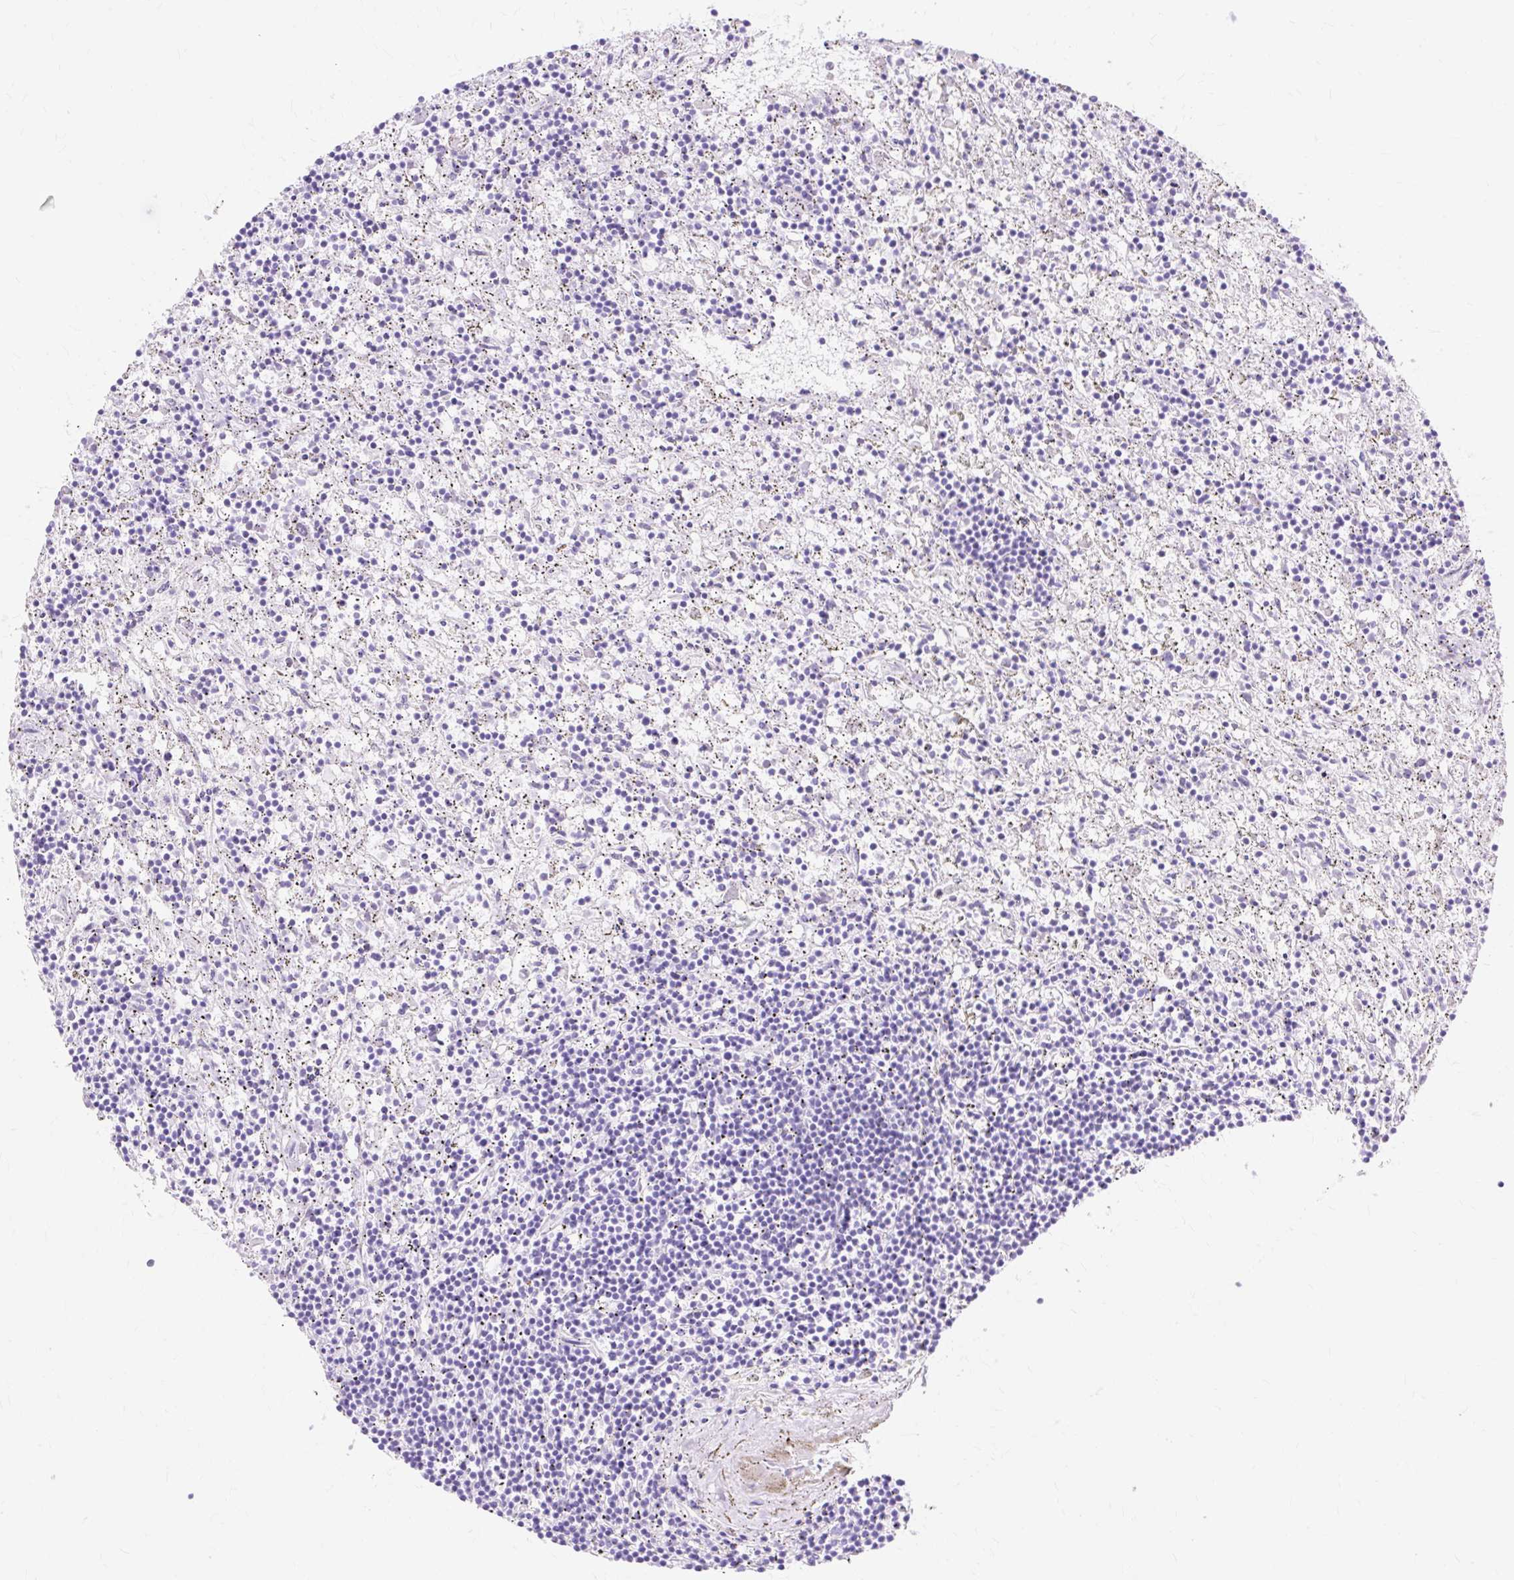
{"staining": {"intensity": "negative", "quantity": "none", "location": "none"}, "tissue": "lymphoma", "cell_type": "Tumor cells", "image_type": "cancer", "snomed": [{"axis": "morphology", "description": "Malignant lymphoma, non-Hodgkin's type, Low grade"}, {"axis": "topography", "description": "Spleen"}], "caption": "Lymphoma was stained to show a protein in brown. There is no significant expression in tumor cells.", "gene": "MBP", "patient": {"sex": "male", "age": 76}}